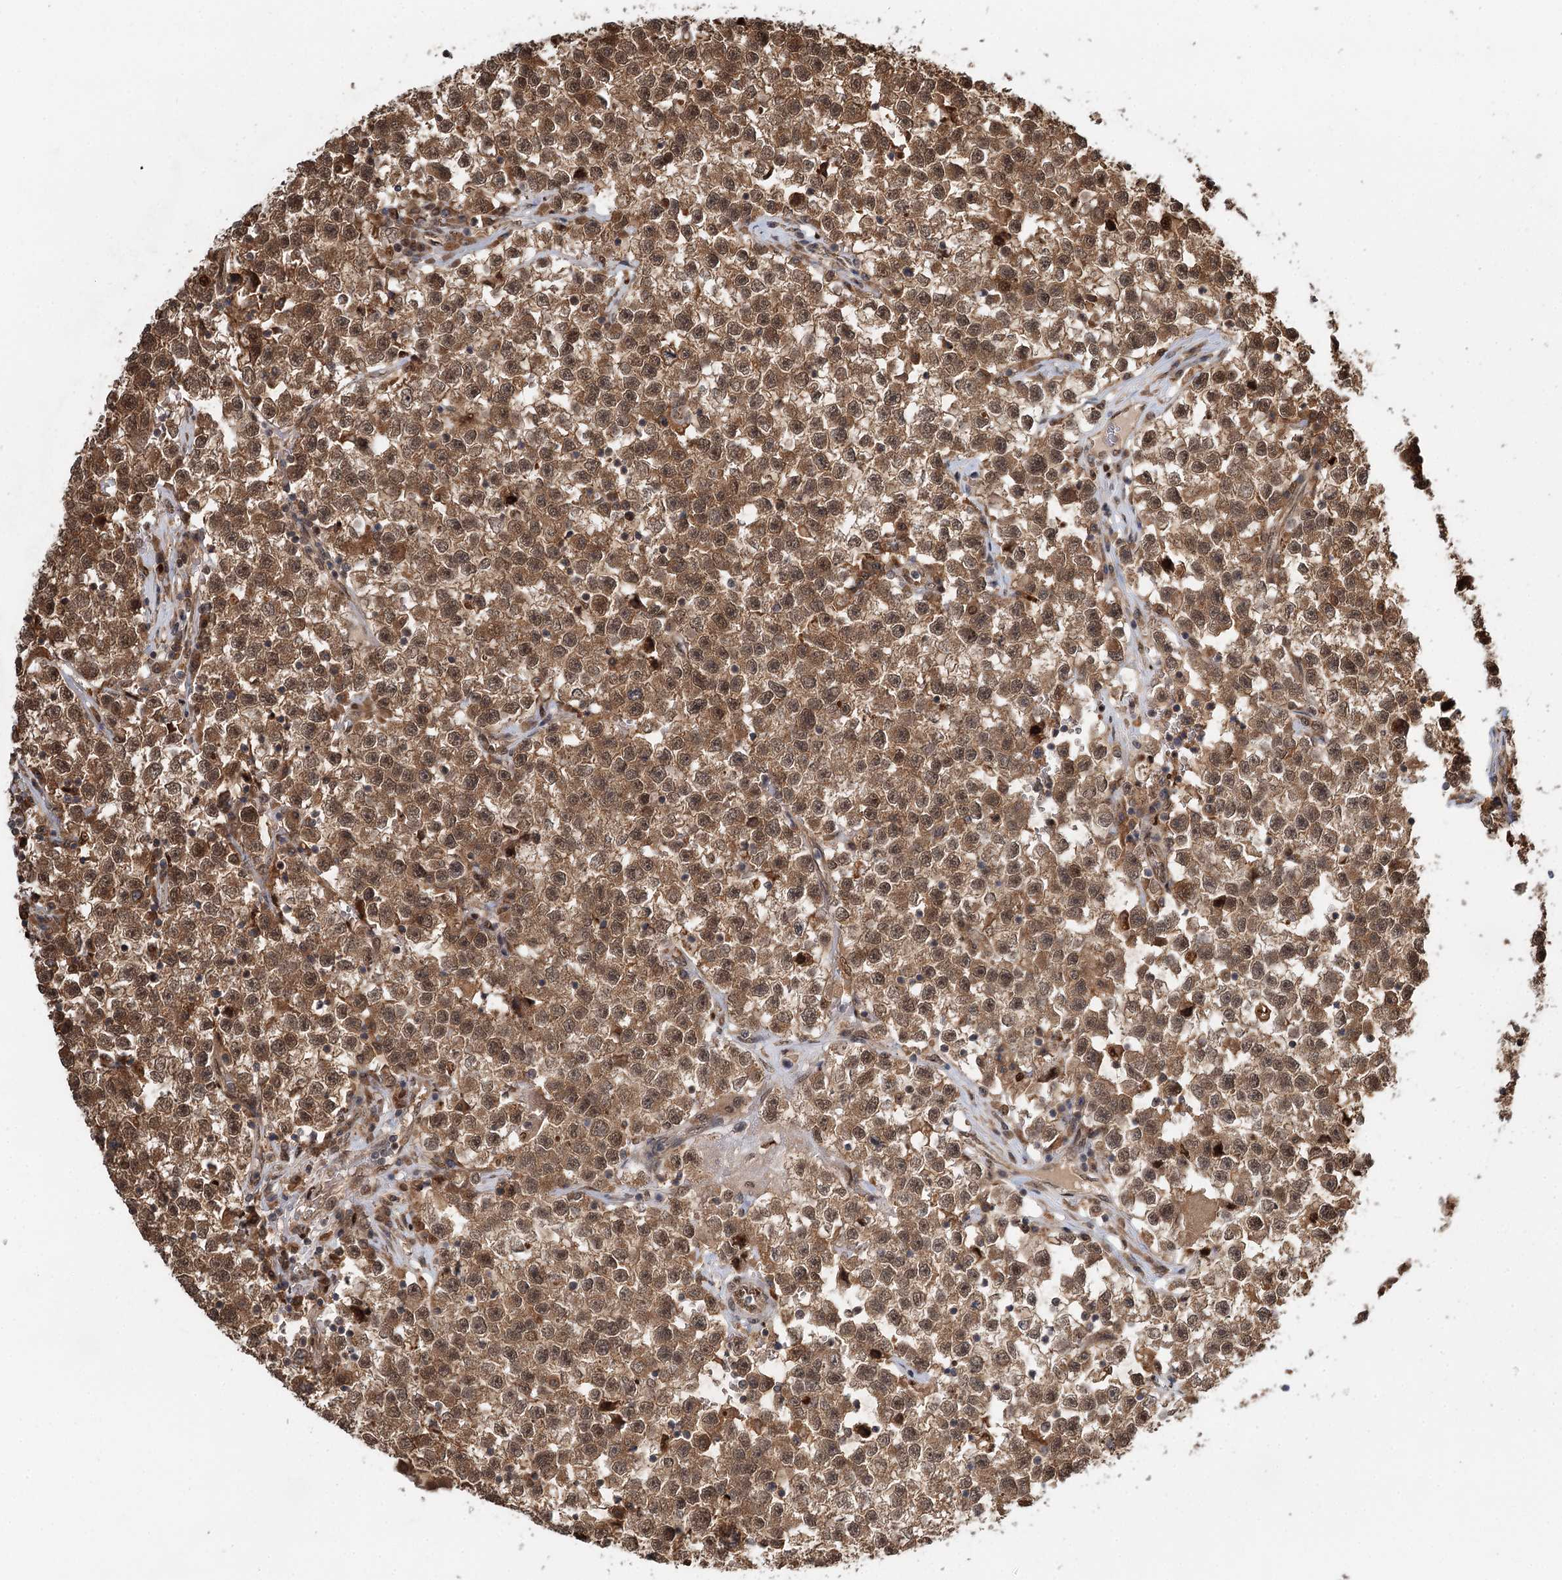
{"staining": {"intensity": "moderate", "quantity": ">75%", "location": "cytoplasmic/membranous,nuclear"}, "tissue": "testis cancer", "cell_type": "Tumor cells", "image_type": "cancer", "snomed": [{"axis": "morphology", "description": "Seminoma, NOS"}, {"axis": "topography", "description": "Testis"}], "caption": "This is a photomicrograph of immunohistochemistry (IHC) staining of seminoma (testis), which shows moderate staining in the cytoplasmic/membranous and nuclear of tumor cells.", "gene": "N6AMT1", "patient": {"sex": "male", "age": 22}}